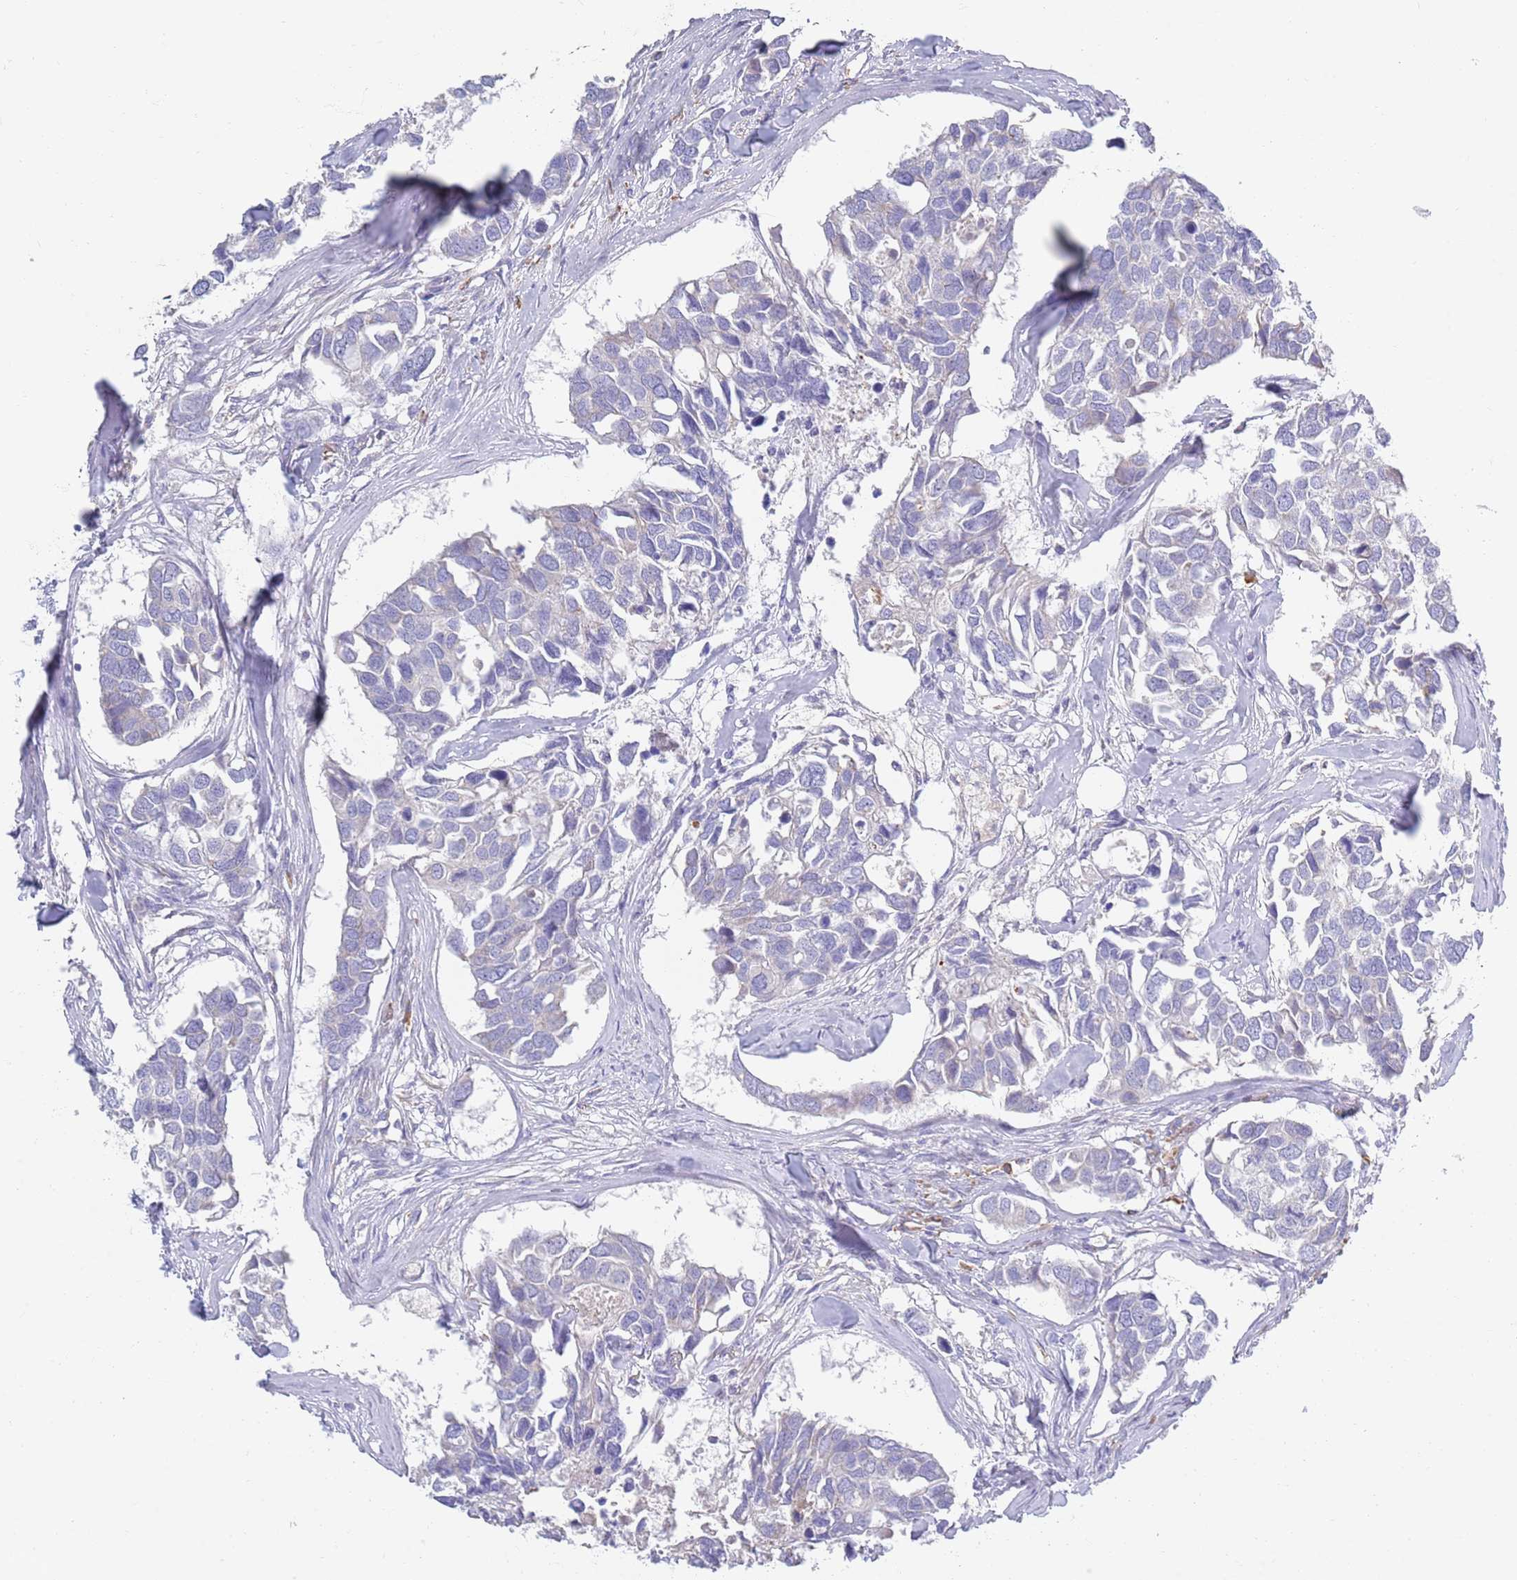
{"staining": {"intensity": "negative", "quantity": "none", "location": "none"}, "tissue": "breast cancer", "cell_type": "Tumor cells", "image_type": "cancer", "snomed": [{"axis": "morphology", "description": "Duct carcinoma"}, {"axis": "topography", "description": "Breast"}], "caption": "DAB immunohistochemical staining of human intraductal carcinoma (breast) demonstrates no significant positivity in tumor cells.", "gene": "CCDC149", "patient": {"sex": "female", "age": 83}}